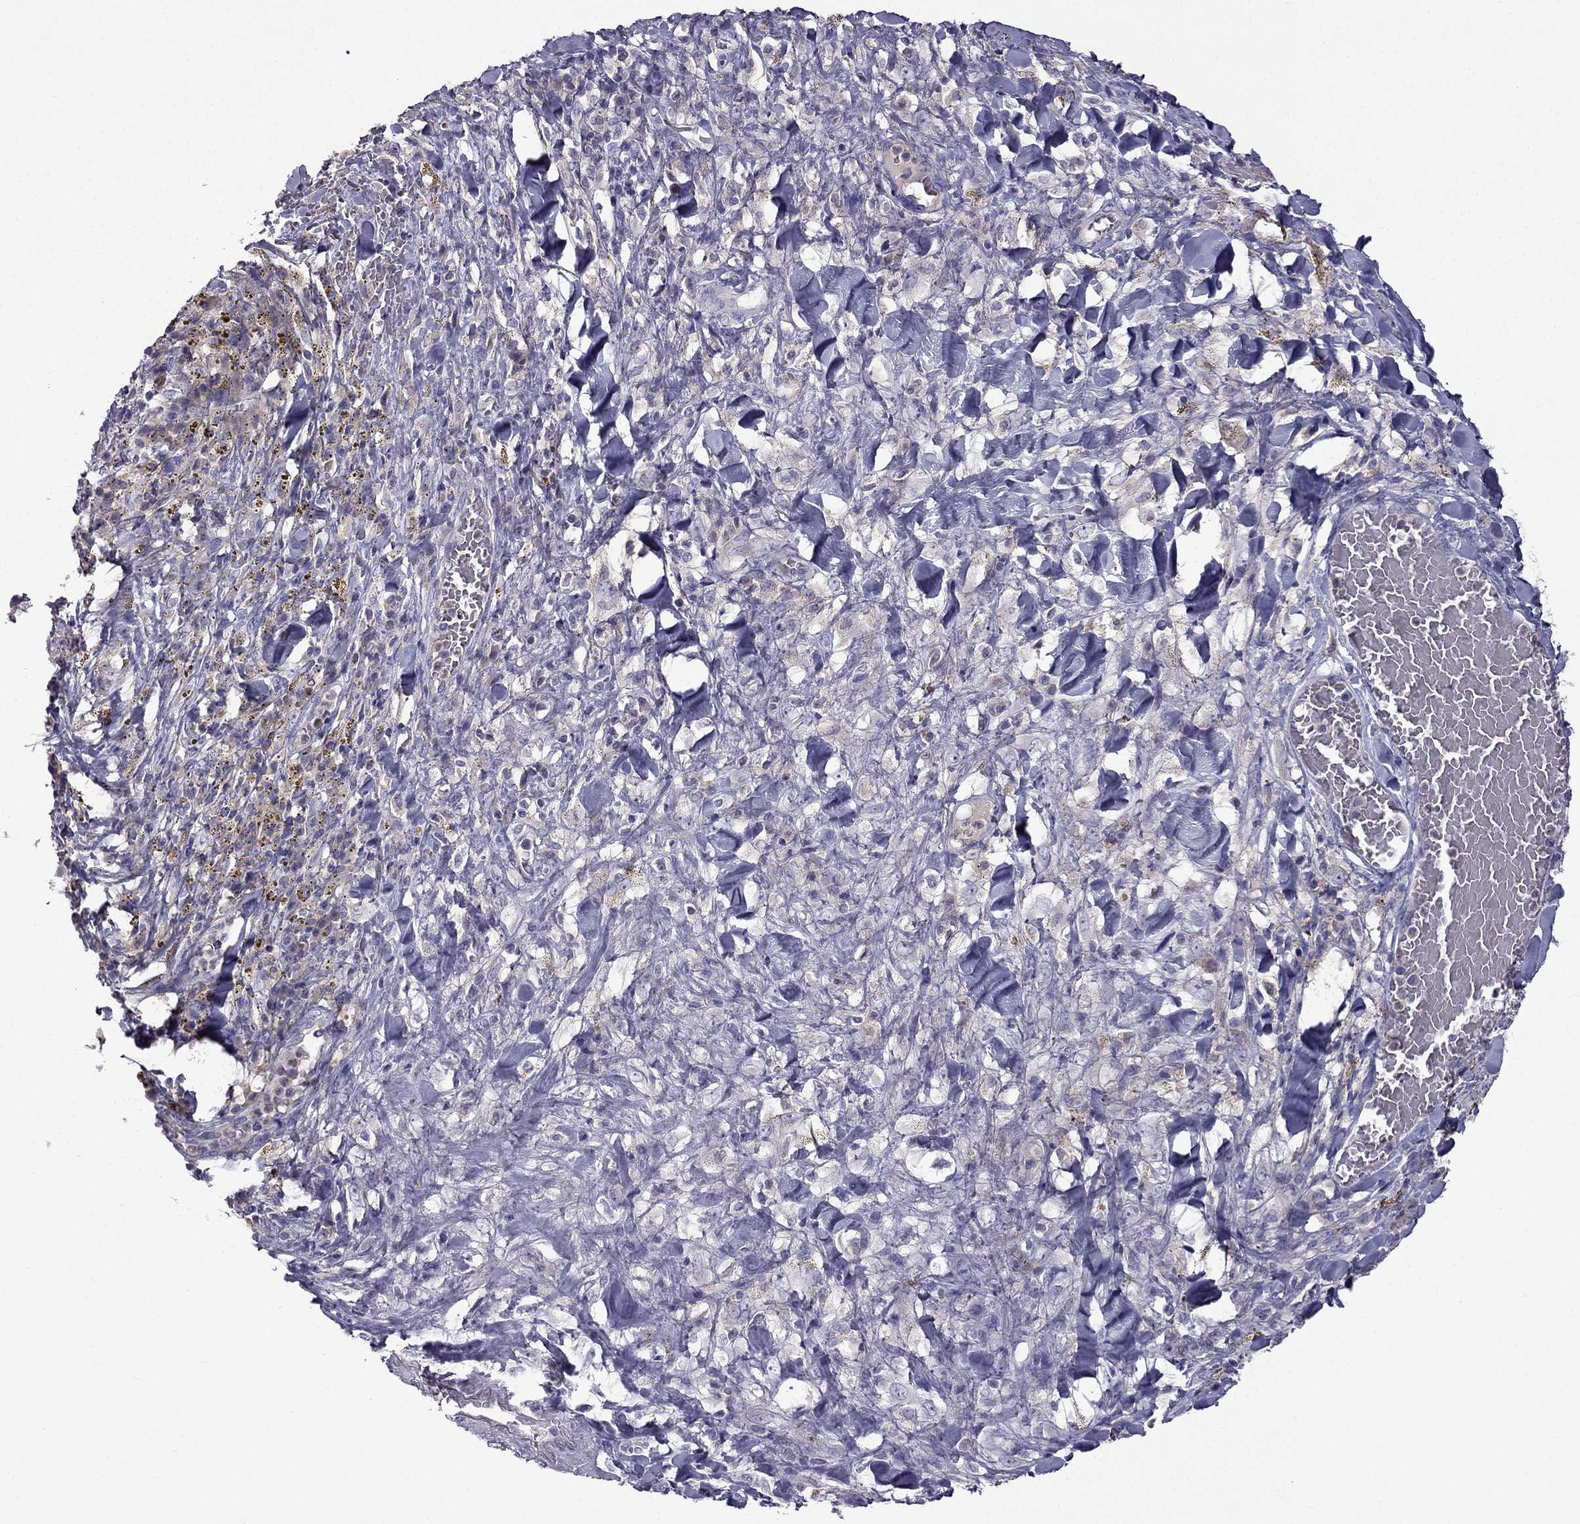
{"staining": {"intensity": "negative", "quantity": "none", "location": "none"}, "tissue": "melanoma", "cell_type": "Tumor cells", "image_type": "cancer", "snomed": [{"axis": "morphology", "description": "Malignant melanoma, NOS"}, {"axis": "topography", "description": "Skin"}], "caption": "High power microscopy micrograph of an immunohistochemistry (IHC) histopathology image of melanoma, revealing no significant expression in tumor cells.", "gene": "STOML3", "patient": {"sex": "female", "age": 91}}